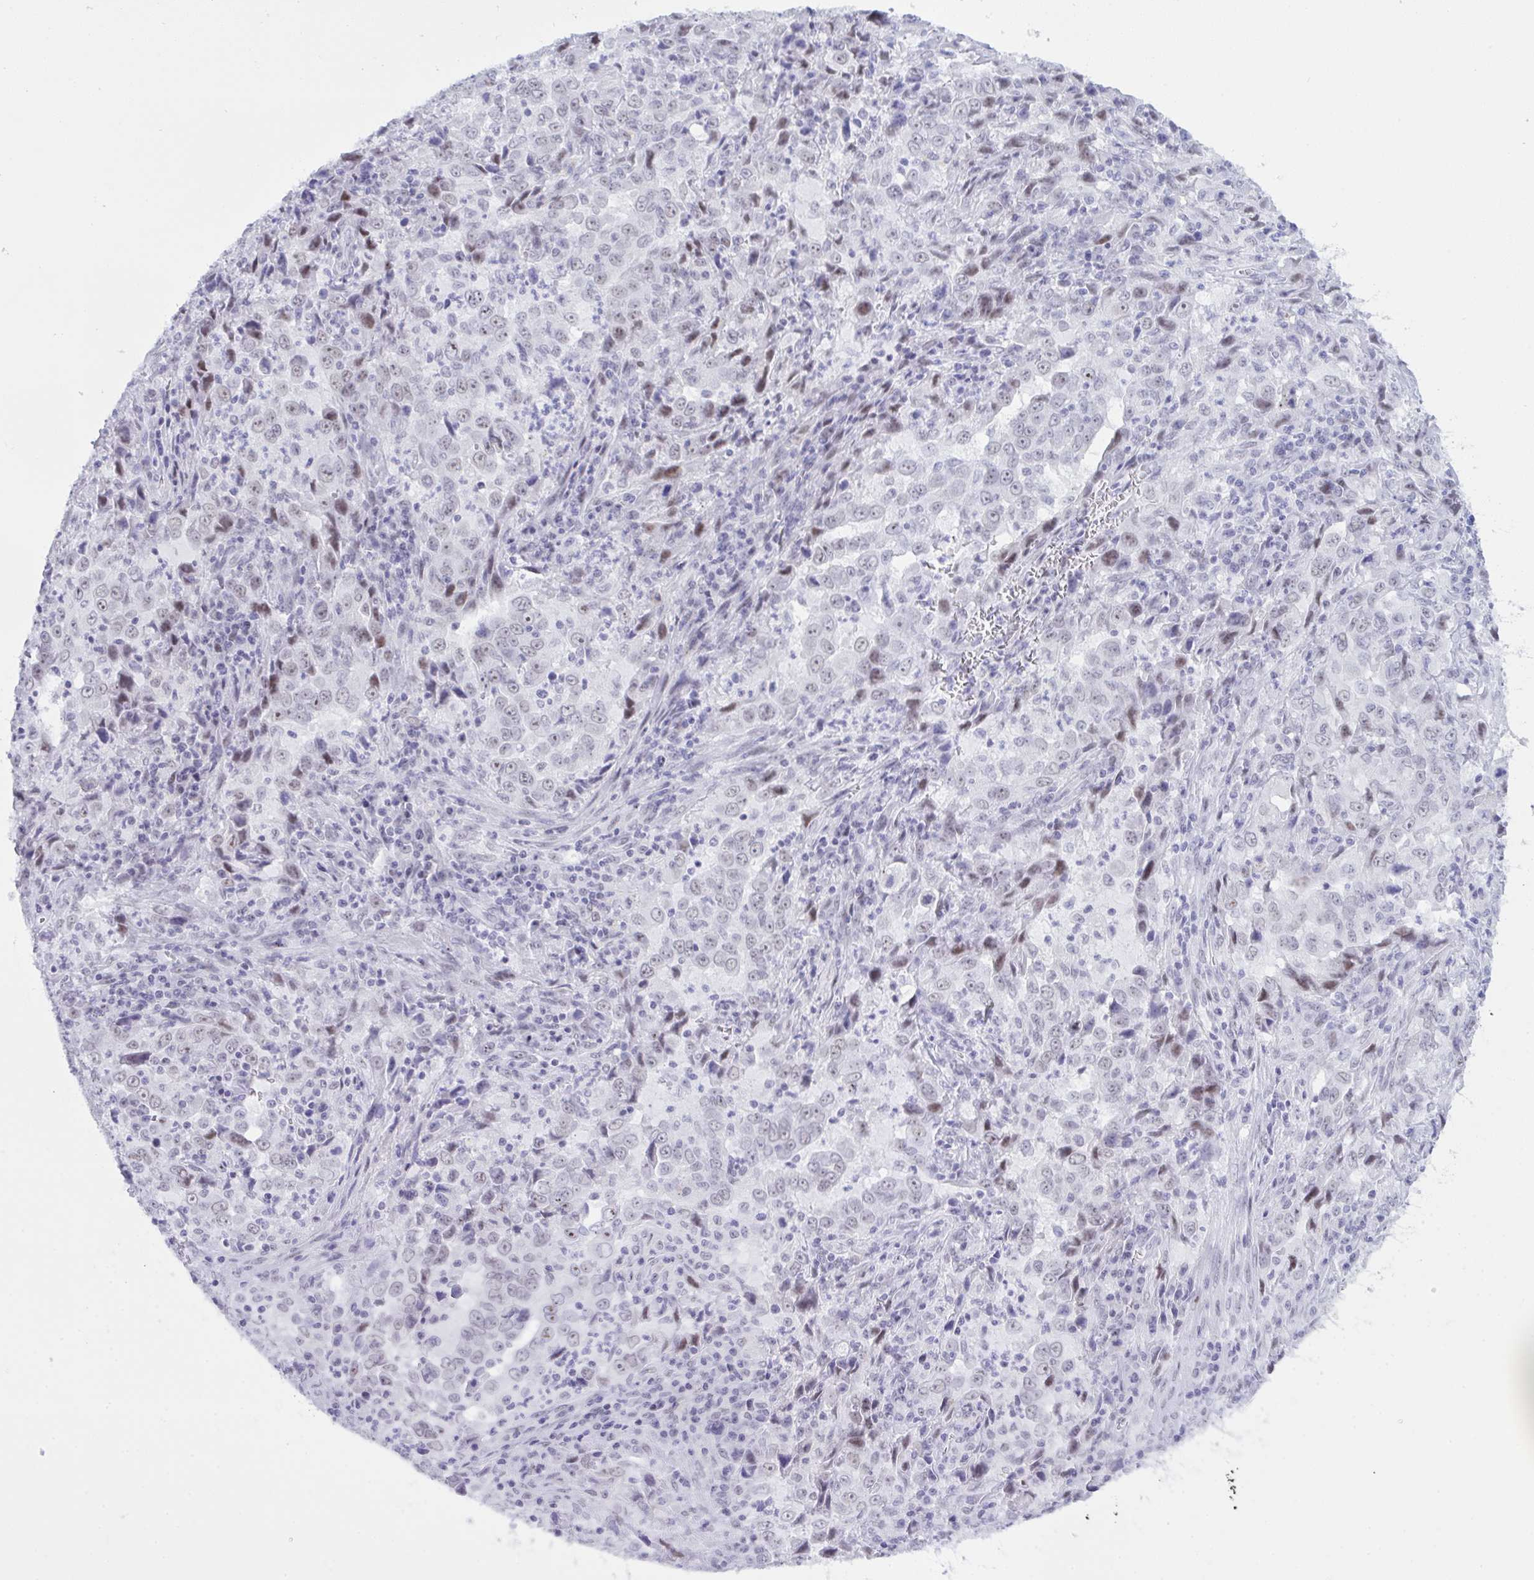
{"staining": {"intensity": "weak", "quantity": "<25%", "location": "nuclear"}, "tissue": "lung cancer", "cell_type": "Tumor cells", "image_type": "cancer", "snomed": [{"axis": "morphology", "description": "Adenocarcinoma, NOS"}, {"axis": "topography", "description": "Lung"}], "caption": "DAB (3,3'-diaminobenzidine) immunohistochemical staining of human adenocarcinoma (lung) demonstrates no significant staining in tumor cells.", "gene": "ELN", "patient": {"sex": "male", "age": 67}}